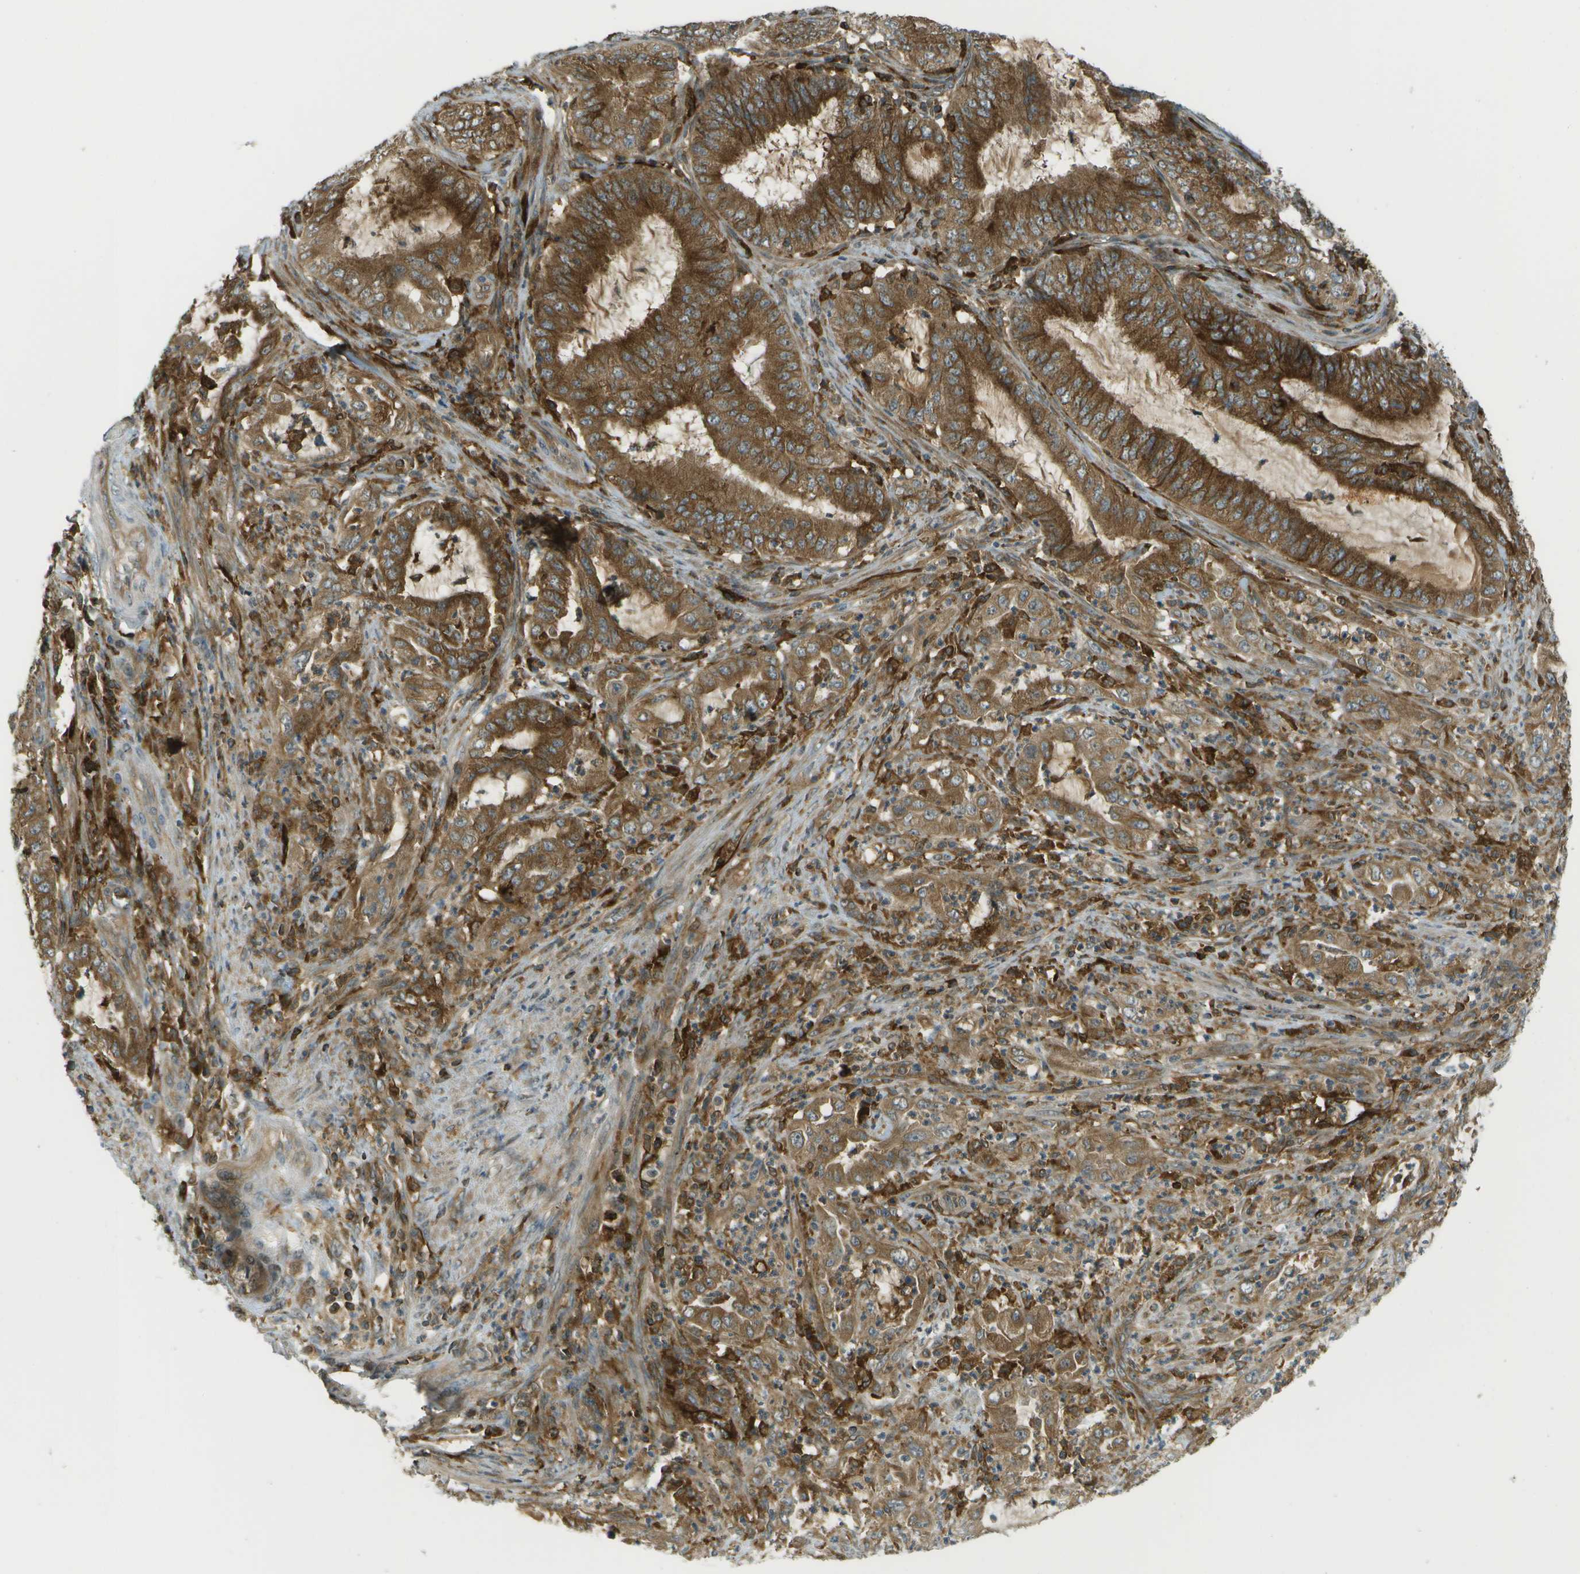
{"staining": {"intensity": "moderate", "quantity": ">75%", "location": "cytoplasmic/membranous"}, "tissue": "endometrial cancer", "cell_type": "Tumor cells", "image_type": "cancer", "snomed": [{"axis": "morphology", "description": "Adenocarcinoma, NOS"}, {"axis": "topography", "description": "Endometrium"}], "caption": "Endometrial cancer (adenocarcinoma) stained with a brown dye reveals moderate cytoplasmic/membranous positive positivity in approximately >75% of tumor cells.", "gene": "TMTC1", "patient": {"sex": "female", "age": 70}}